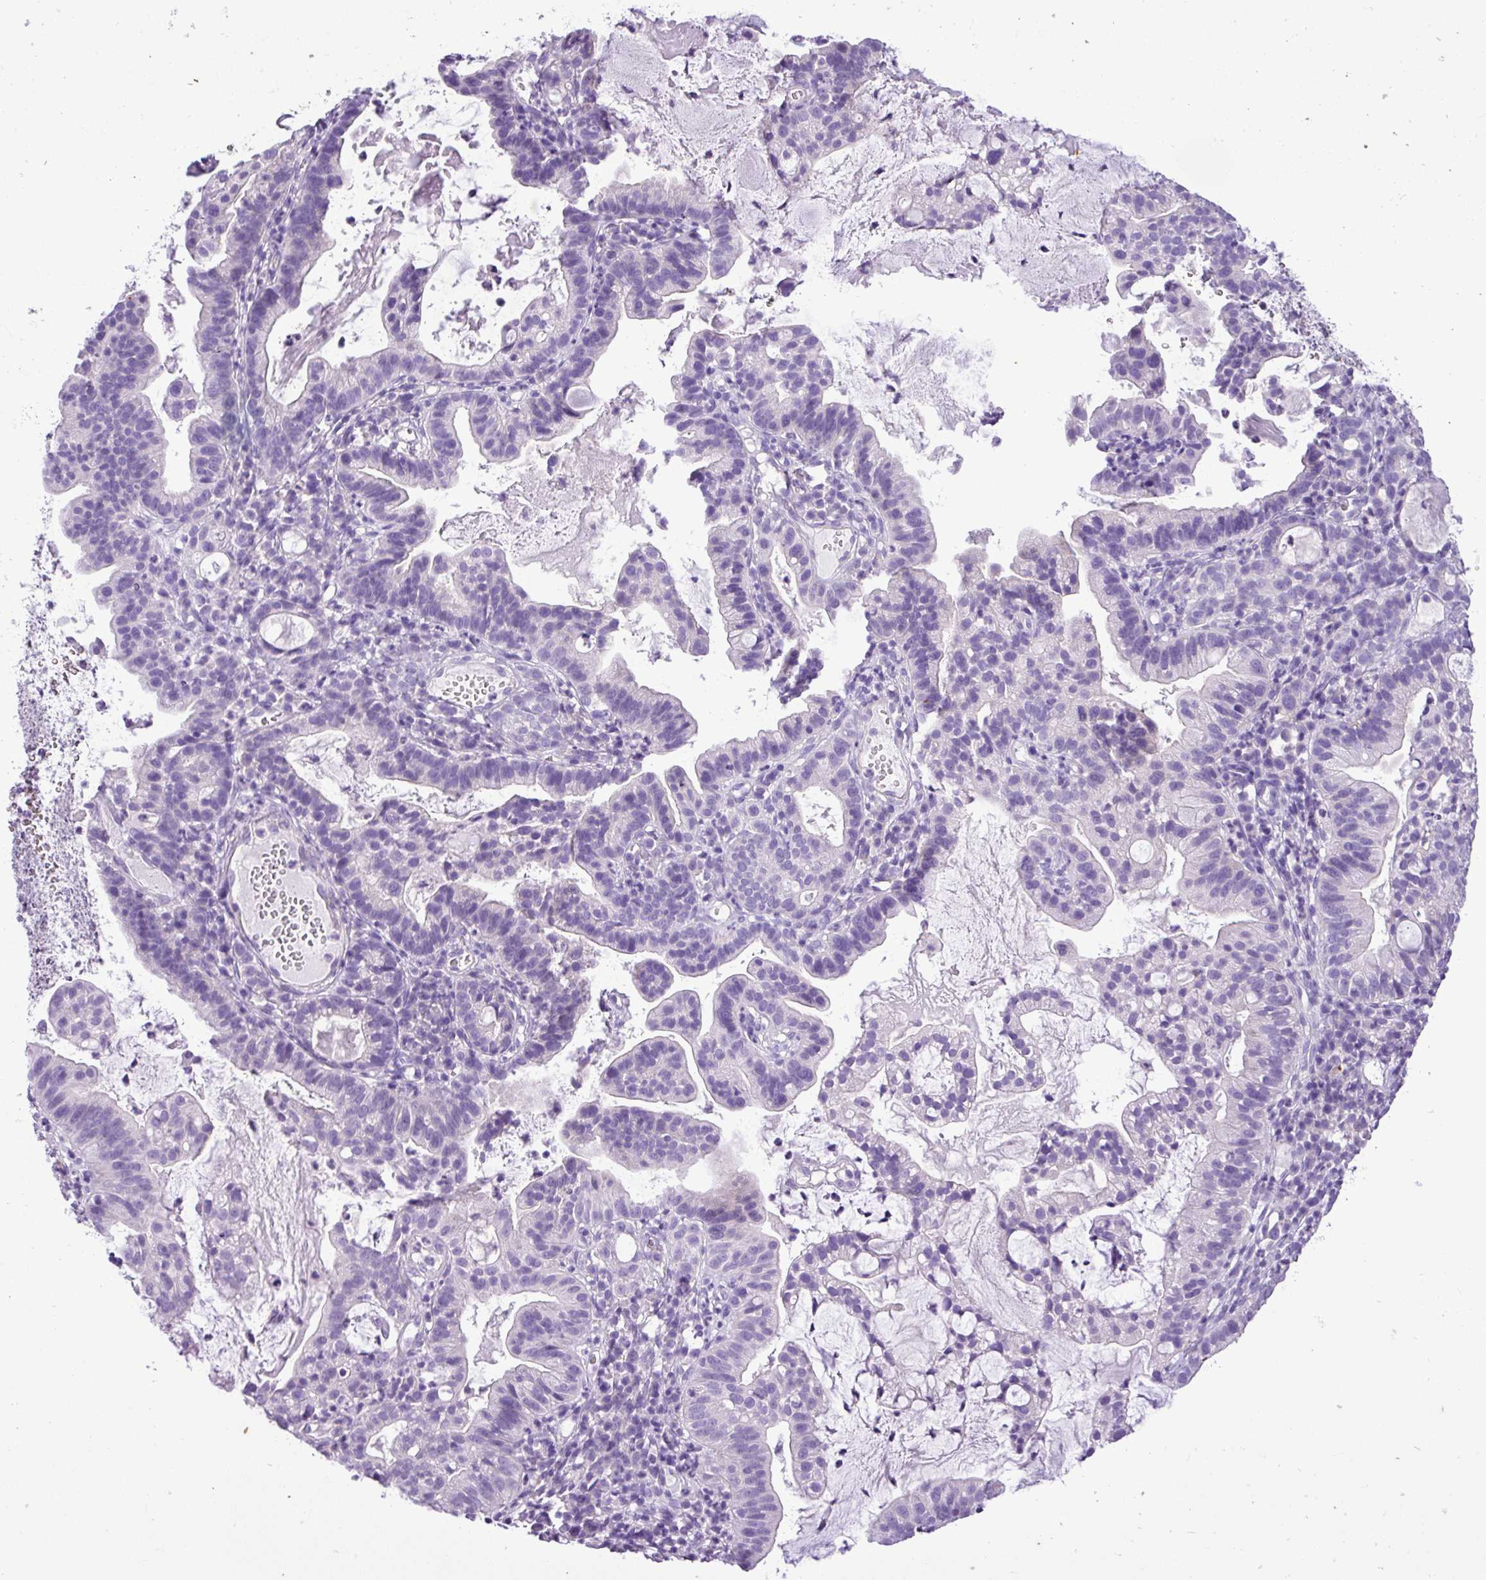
{"staining": {"intensity": "negative", "quantity": "none", "location": "none"}, "tissue": "cervical cancer", "cell_type": "Tumor cells", "image_type": "cancer", "snomed": [{"axis": "morphology", "description": "Adenocarcinoma, NOS"}, {"axis": "topography", "description": "Cervix"}], "caption": "An image of cervical cancer (adenocarcinoma) stained for a protein reveals no brown staining in tumor cells.", "gene": "ZNF334", "patient": {"sex": "female", "age": 41}}